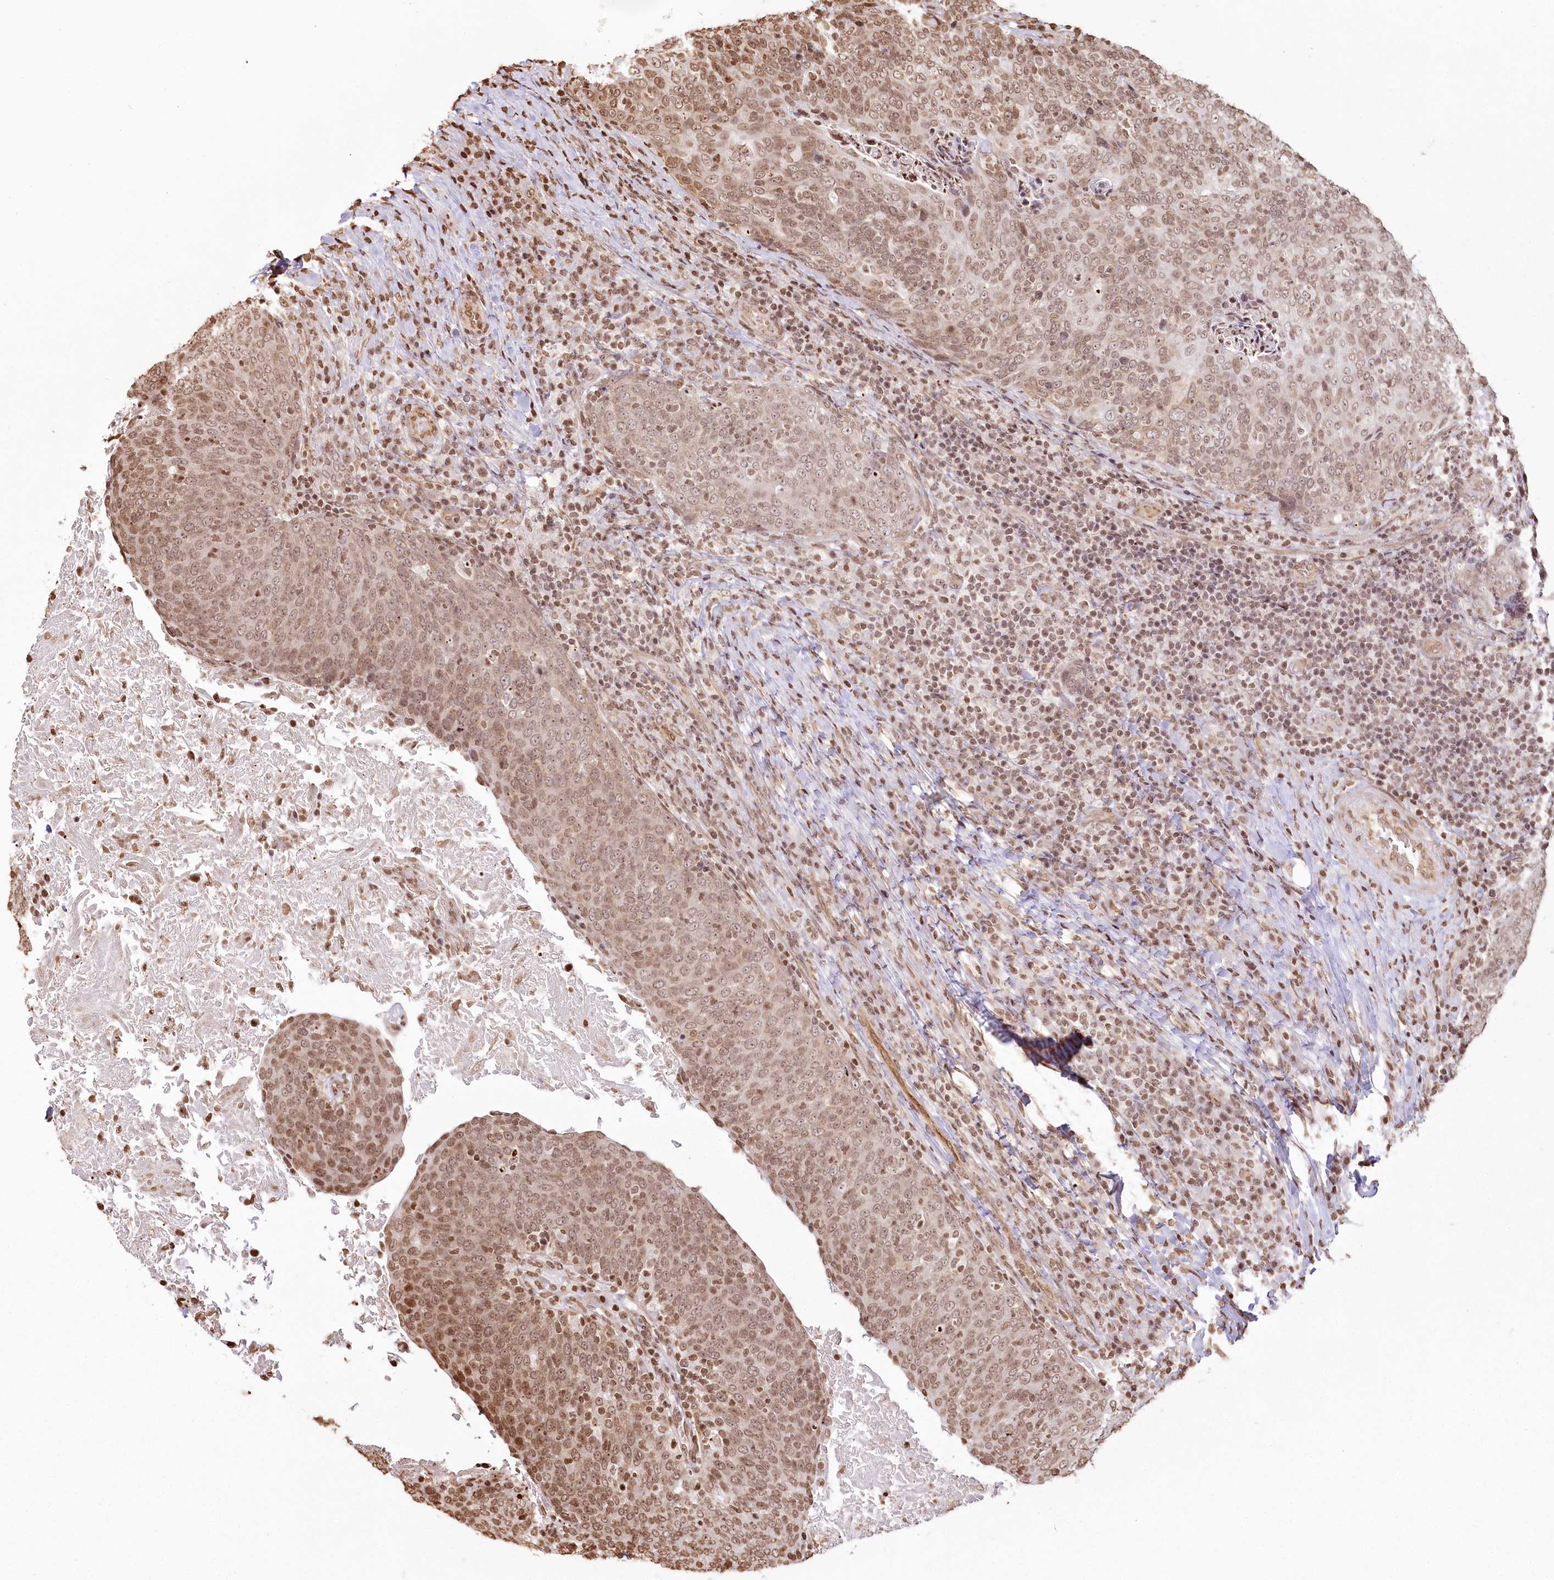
{"staining": {"intensity": "moderate", "quantity": ">75%", "location": "nuclear"}, "tissue": "head and neck cancer", "cell_type": "Tumor cells", "image_type": "cancer", "snomed": [{"axis": "morphology", "description": "Squamous cell carcinoma, NOS"}, {"axis": "morphology", "description": "Squamous cell carcinoma, metastatic, NOS"}, {"axis": "topography", "description": "Lymph node"}, {"axis": "topography", "description": "Head-Neck"}], "caption": "Human head and neck squamous cell carcinoma stained with a brown dye displays moderate nuclear positive staining in about >75% of tumor cells.", "gene": "FAM13A", "patient": {"sex": "male", "age": 62}}